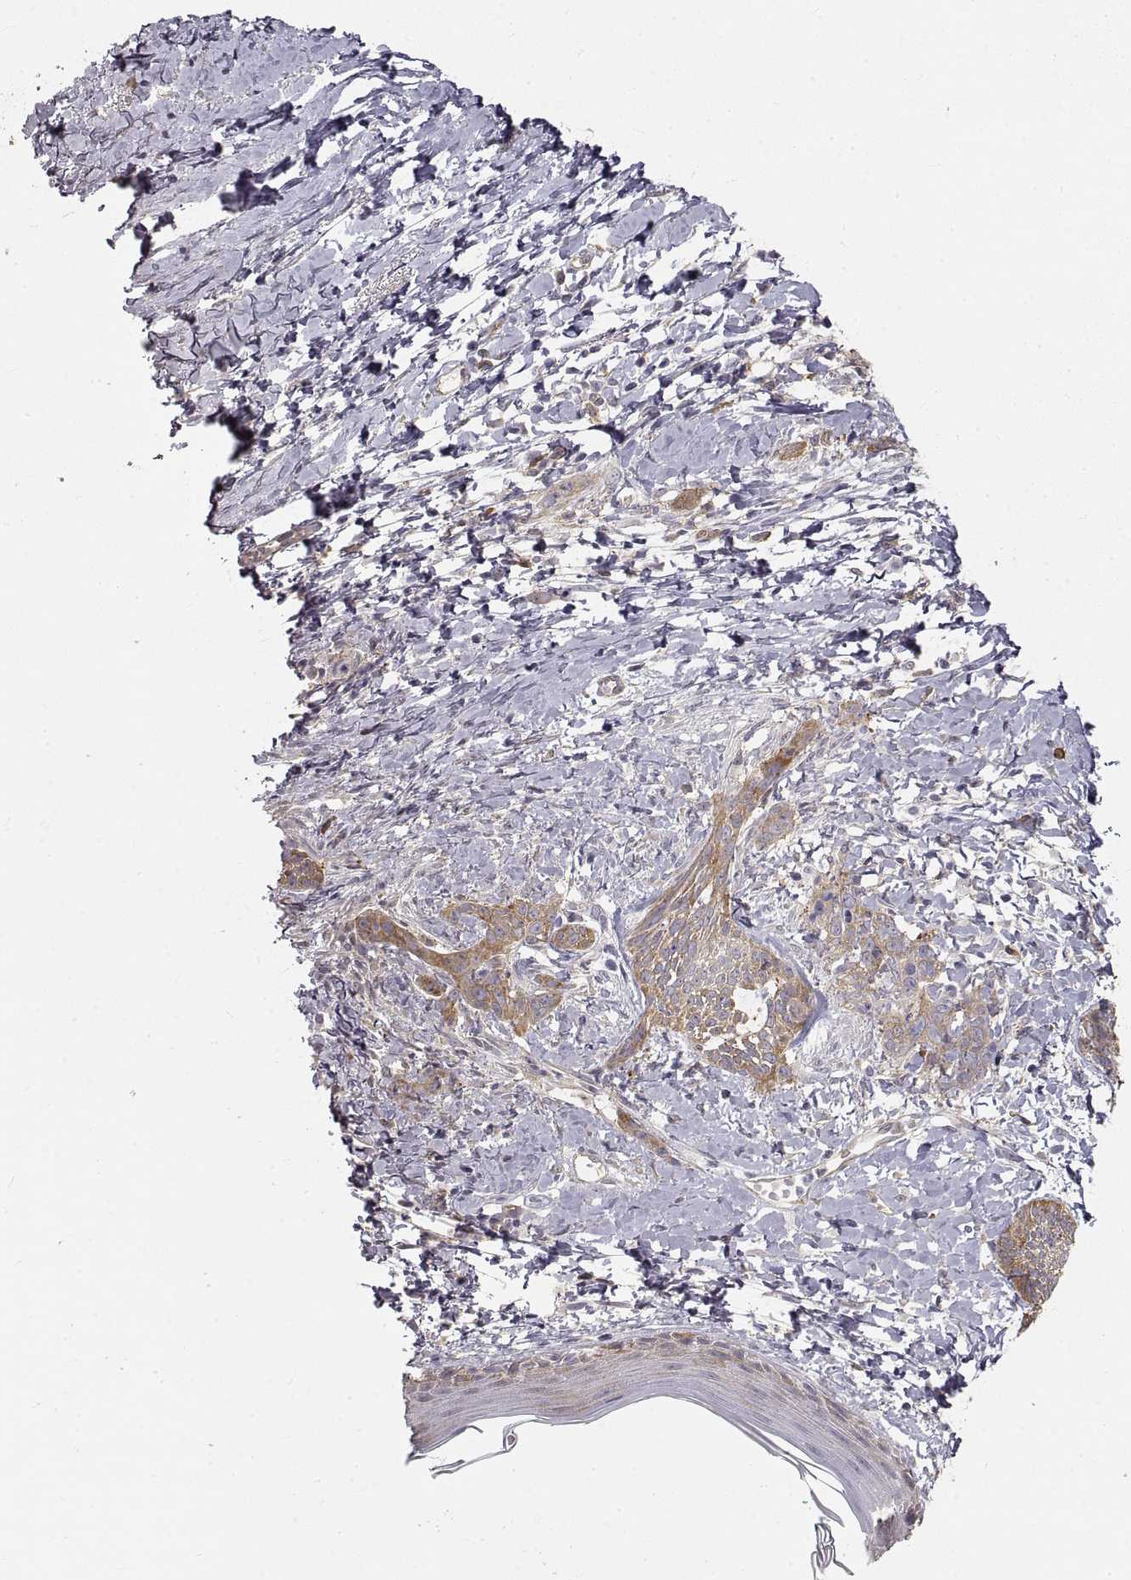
{"staining": {"intensity": "moderate", "quantity": "25%-75%", "location": "cytoplasmic/membranous"}, "tissue": "skin cancer", "cell_type": "Tumor cells", "image_type": "cancer", "snomed": [{"axis": "morphology", "description": "Normal tissue, NOS"}, {"axis": "morphology", "description": "Basal cell carcinoma"}, {"axis": "topography", "description": "Skin"}], "caption": "There is medium levels of moderate cytoplasmic/membranous positivity in tumor cells of basal cell carcinoma (skin), as demonstrated by immunohistochemical staining (brown color).", "gene": "HSP90AB1", "patient": {"sex": "male", "age": 84}}